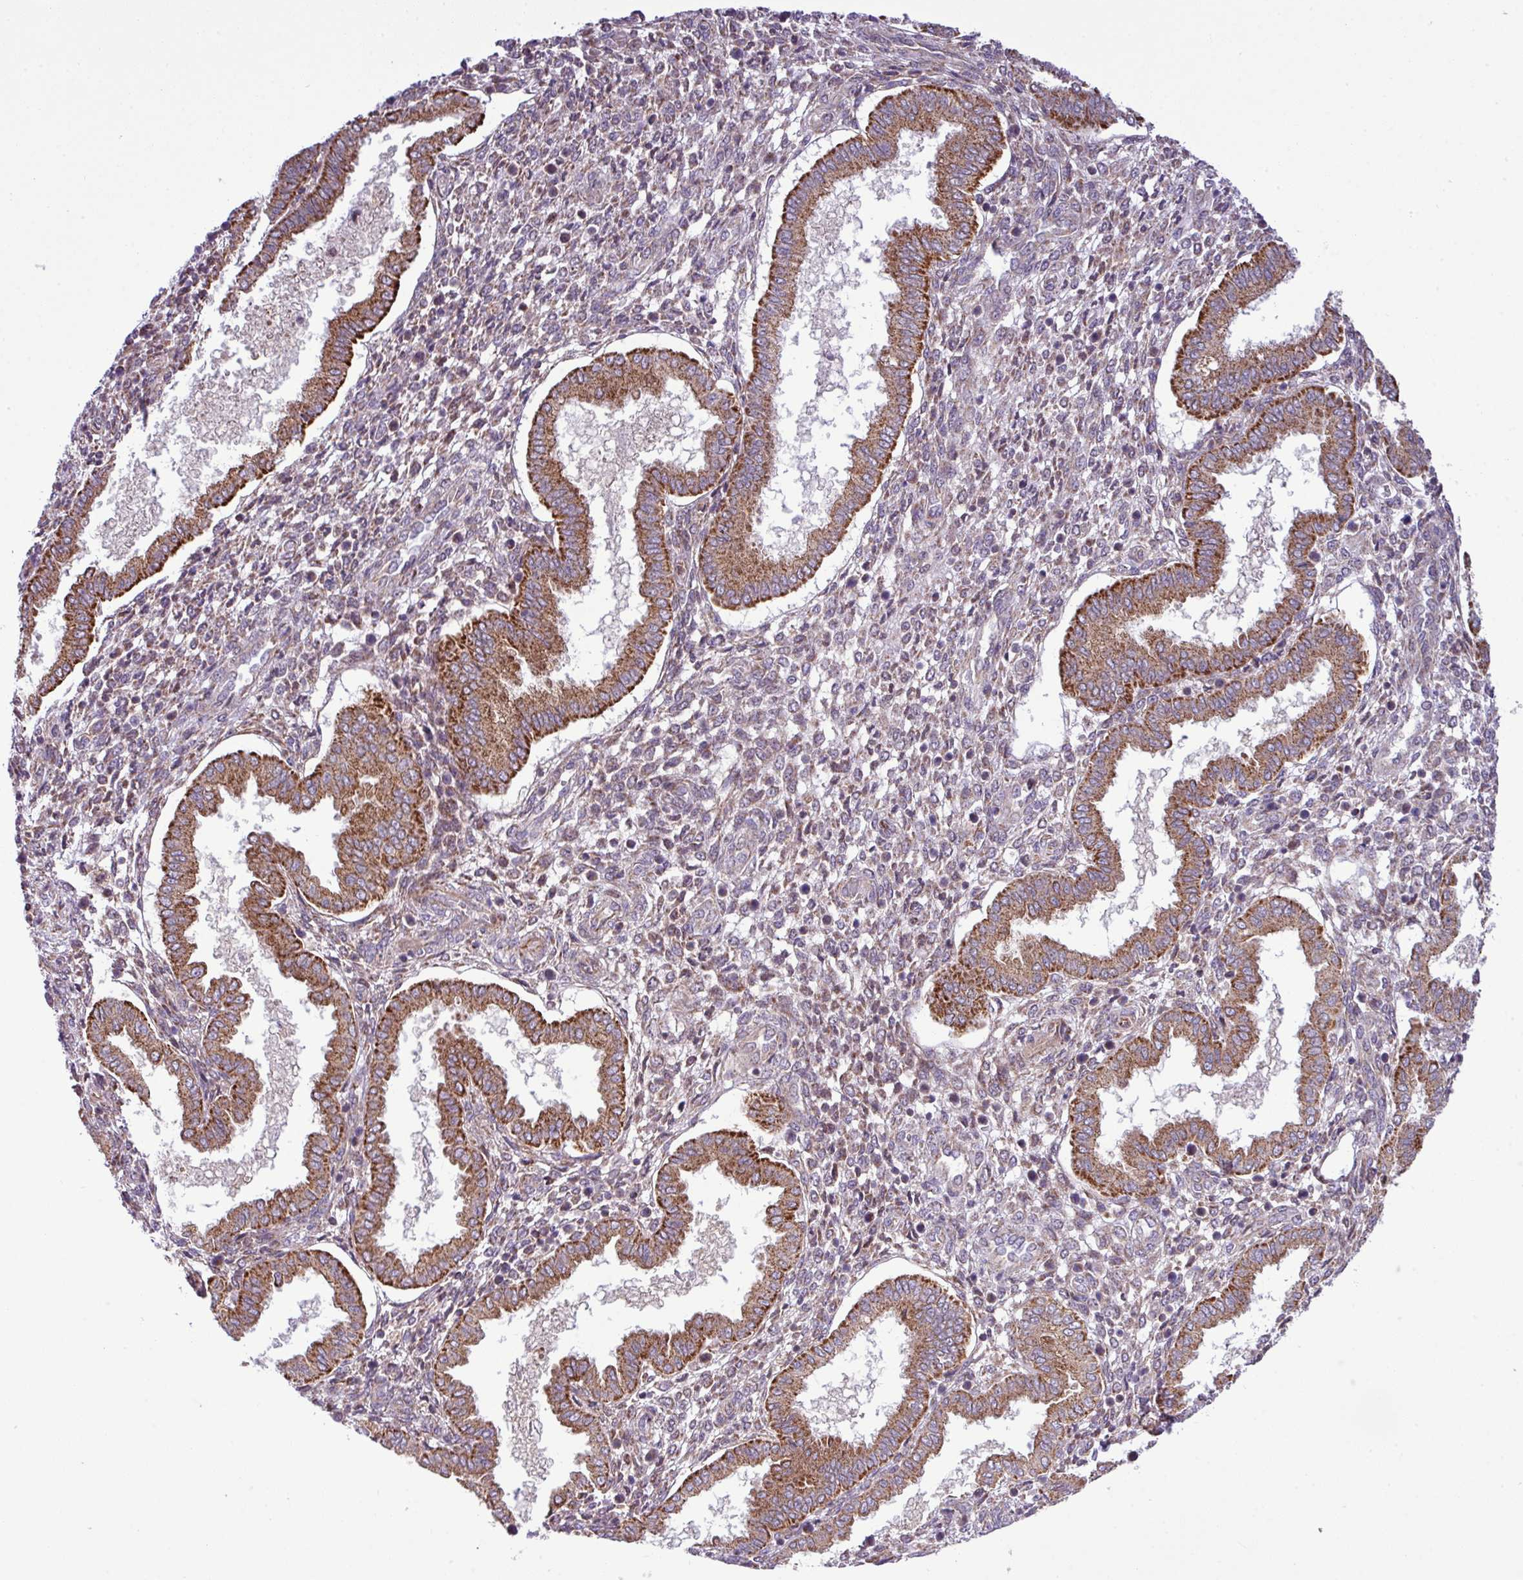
{"staining": {"intensity": "weak", "quantity": "25%-75%", "location": "cytoplasmic/membranous"}, "tissue": "endometrium", "cell_type": "Cells in endometrial stroma", "image_type": "normal", "snomed": [{"axis": "morphology", "description": "Normal tissue, NOS"}, {"axis": "topography", "description": "Endometrium"}], "caption": "Immunohistochemistry photomicrograph of unremarkable endometrium stained for a protein (brown), which demonstrates low levels of weak cytoplasmic/membranous positivity in approximately 25%-75% of cells in endometrial stroma.", "gene": "B3GNT9", "patient": {"sex": "female", "age": 24}}